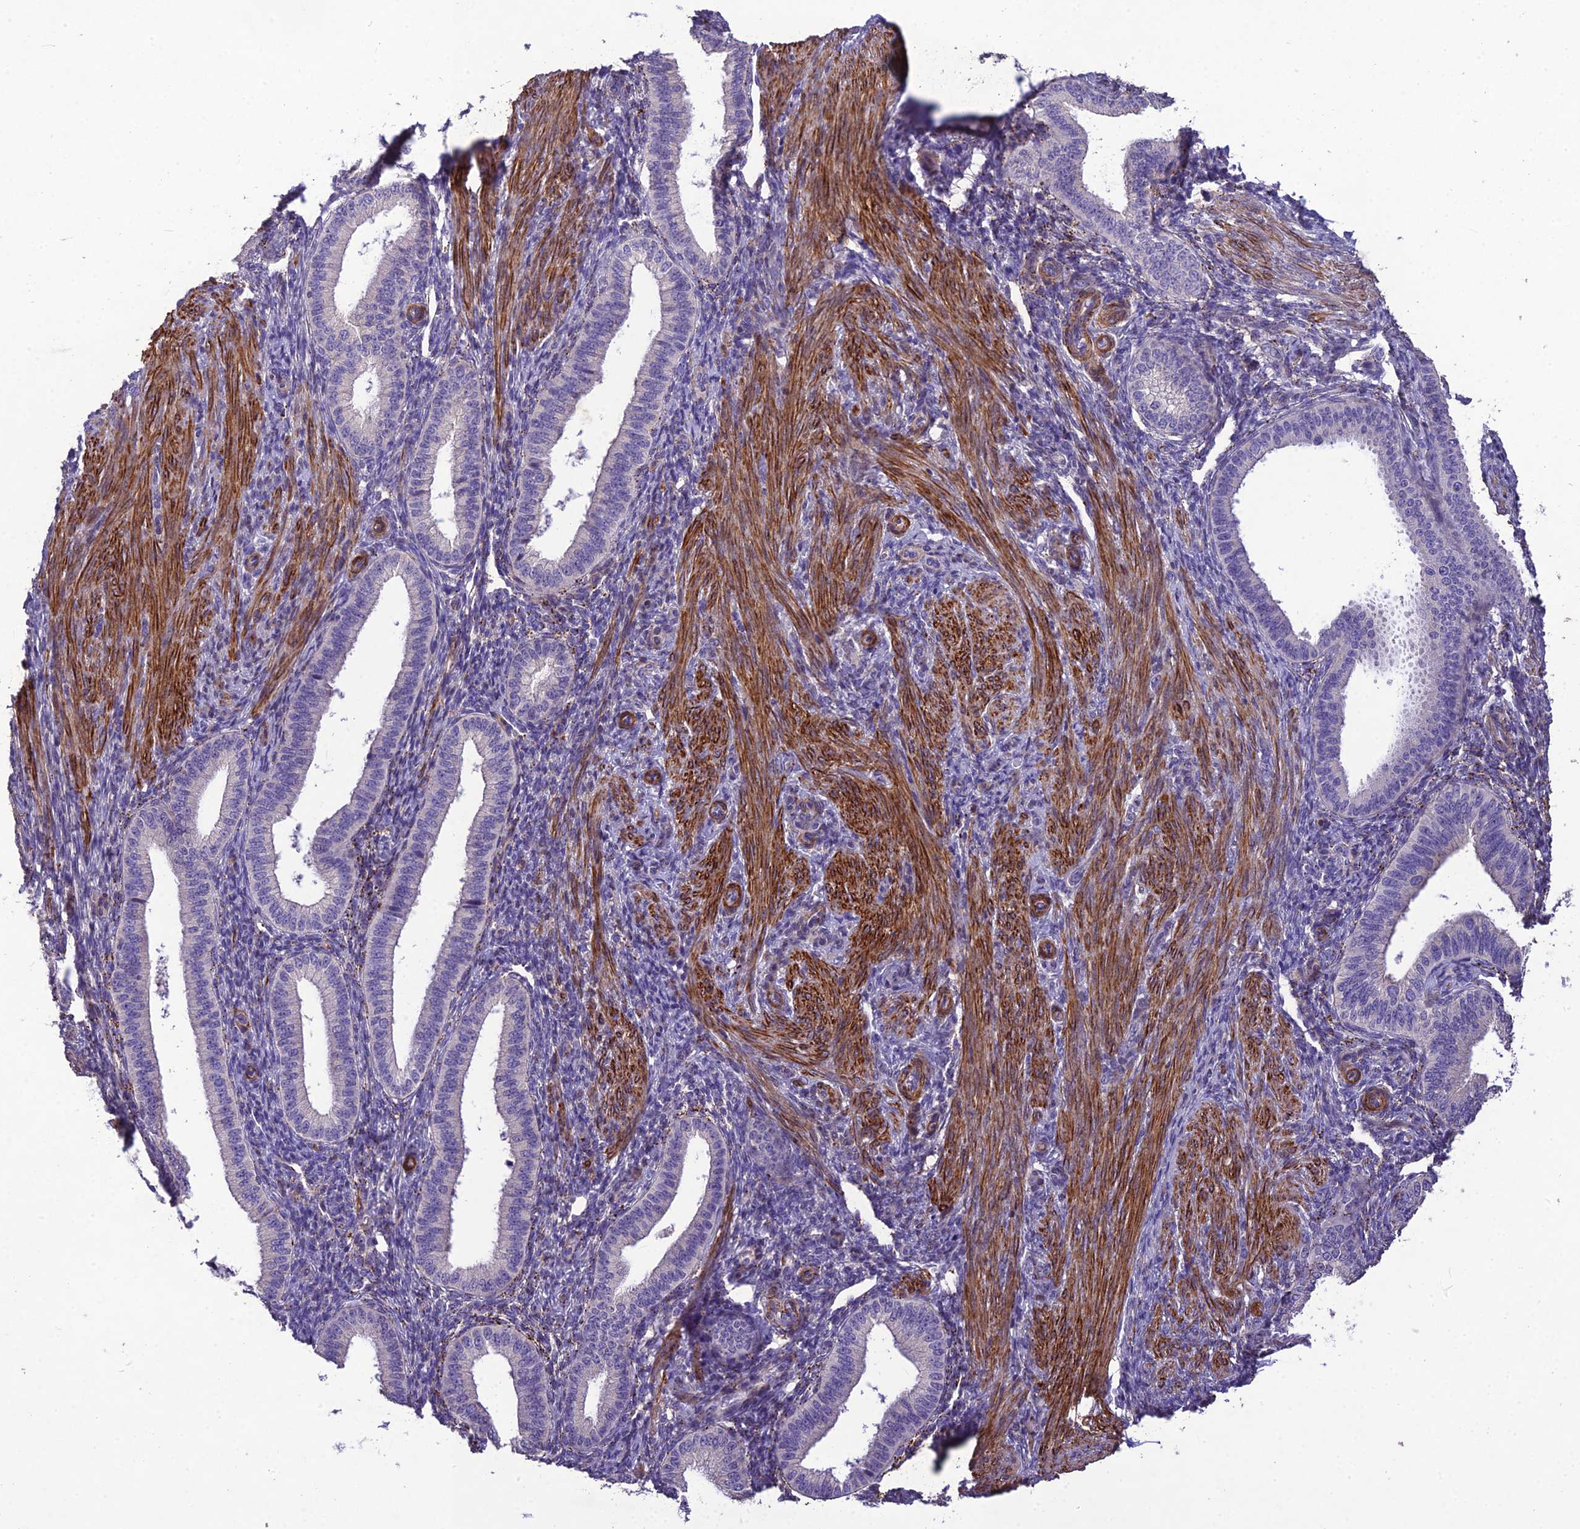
{"staining": {"intensity": "negative", "quantity": "none", "location": "none"}, "tissue": "endometrium", "cell_type": "Cells in endometrial stroma", "image_type": "normal", "snomed": [{"axis": "morphology", "description": "Normal tissue, NOS"}, {"axis": "topography", "description": "Endometrium"}], "caption": "The micrograph reveals no significant positivity in cells in endometrial stroma of endometrium.", "gene": "CLUH", "patient": {"sex": "female", "age": 39}}